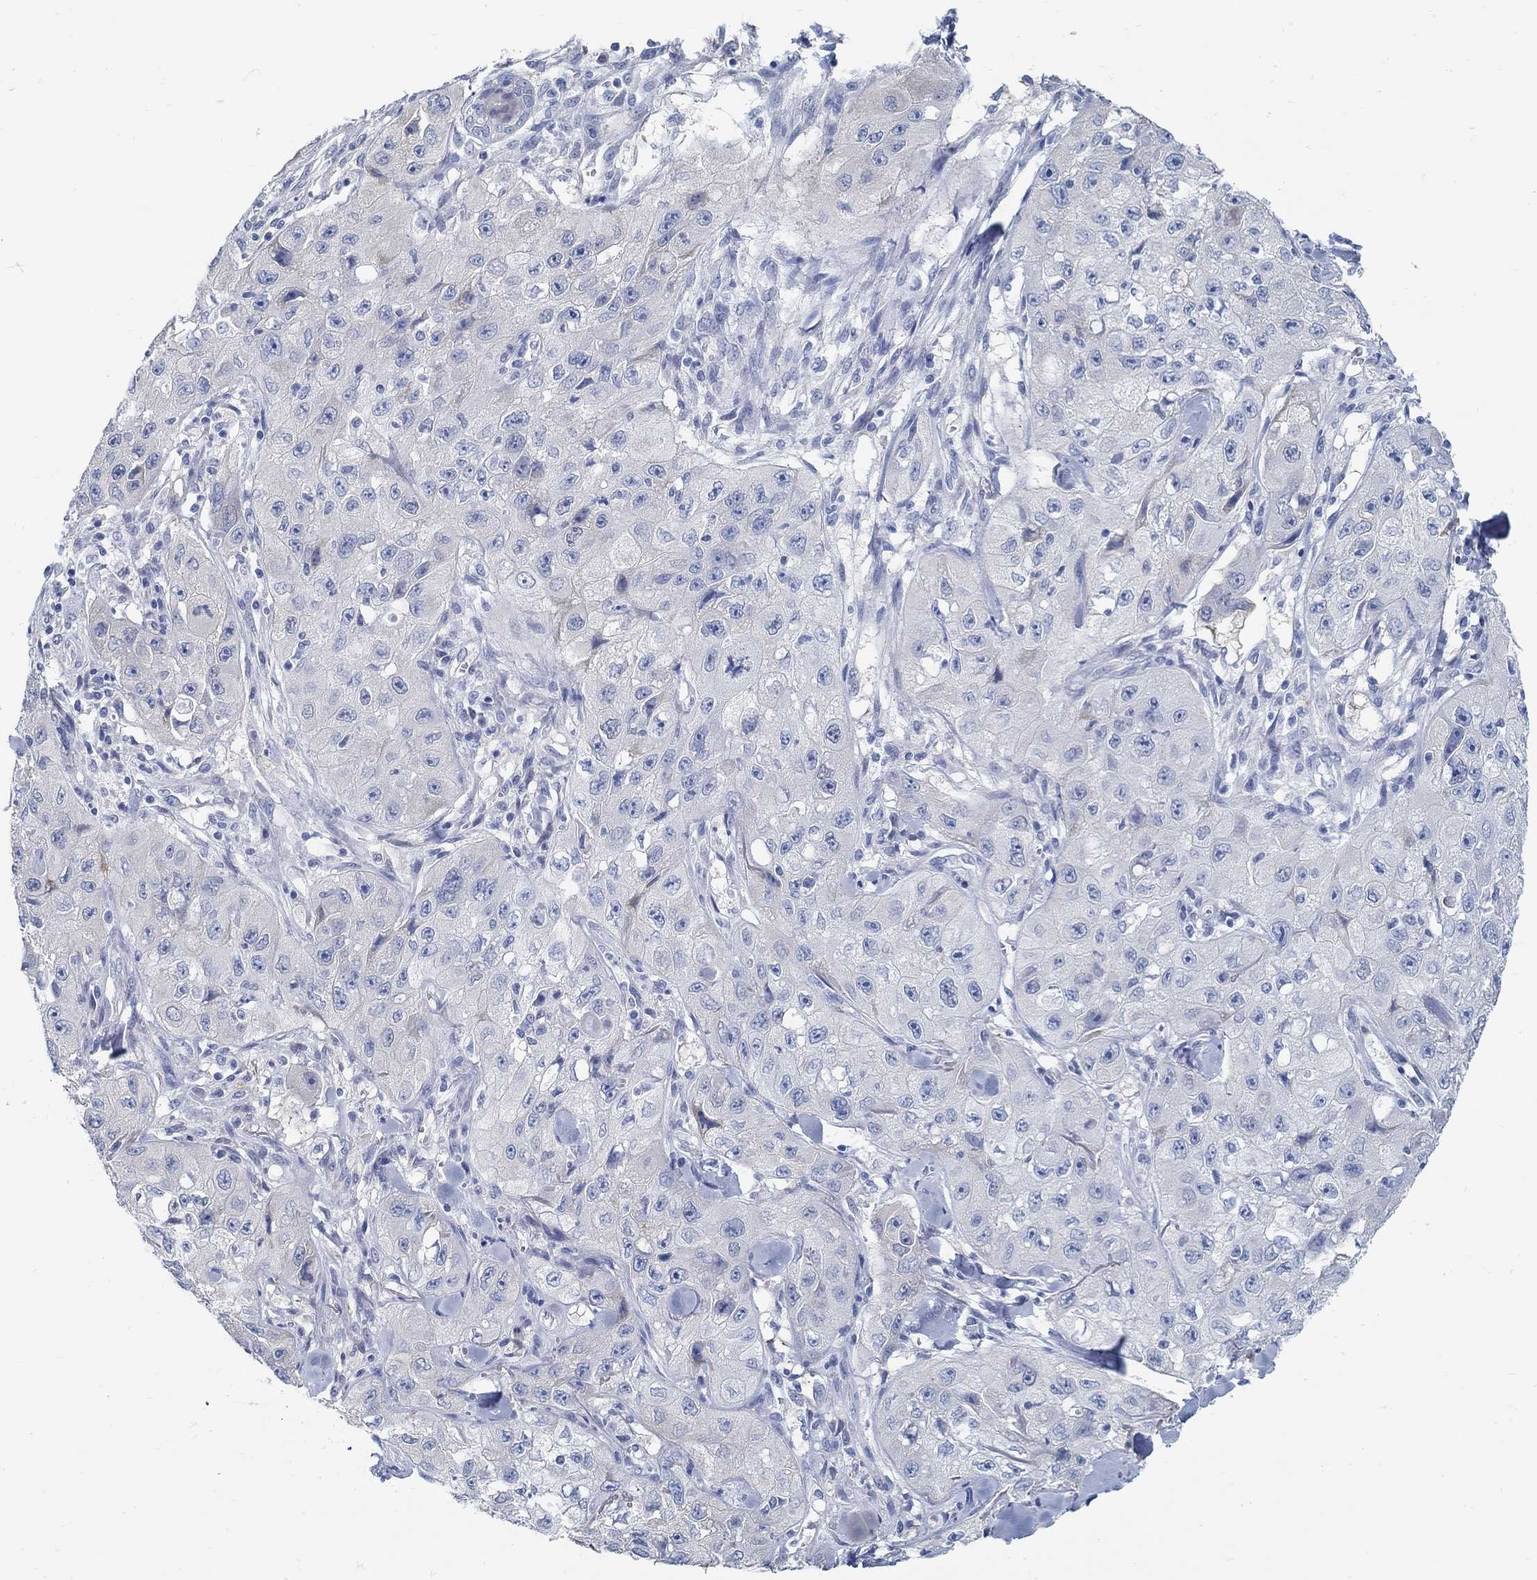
{"staining": {"intensity": "negative", "quantity": "none", "location": "none"}, "tissue": "skin cancer", "cell_type": "Tumor cells", "image_type": "cancer", "snomed": [{"axis": "morphology", "description": "Squamous cell carcinoma, NOS"}, {"axis": "topography", "description": "Skin"}, {"axis": "topography", "description": "Subcutis"}], "caption": "Immunohistochemistry (IHC) micrograph of neoplastic tissue: human skin cancer (squamous cell carcinoma) stained with DAB reveals no significant protein positivity in tumor cells.", "gene": "C15orf39", "patient": {"sex": "male", "age": 73}}